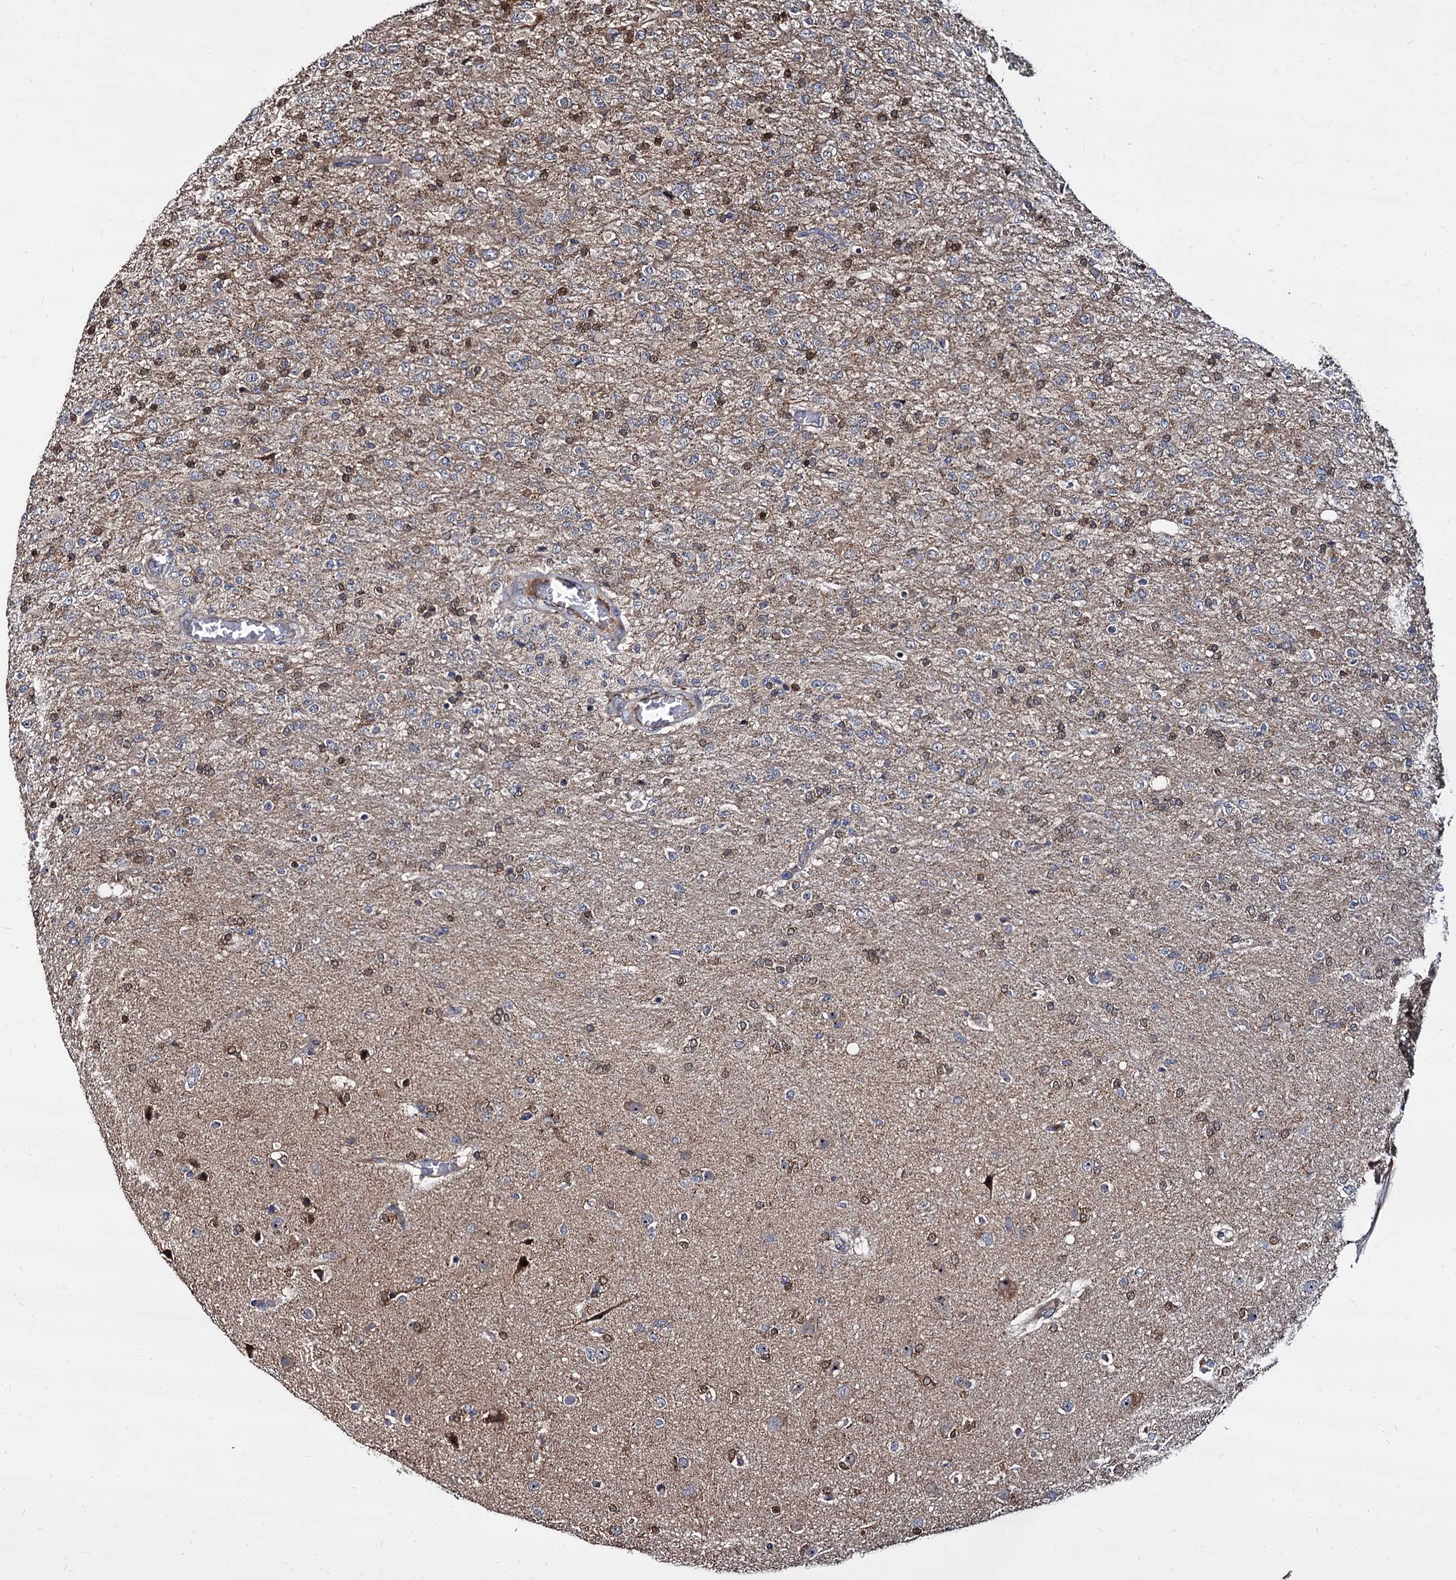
{"staining": {"intensity": "weak", "quantity": "<25%", "location": "cytoplasmic/membranous"}, "tissue": "glioma", "cell_type": "Tumor cells", "image_type": "cancer", "snomed": [{"axis": "morphology", "description": "Glioma, malignant, High grade"}, {"axis": "topography", "description": "Brain"}], "caption": "This image is of glioma stained with immunohistochemistry (IHC) to label a protein in brown with the nuclei are counter-stained blue. There is no positivity in tumor cells. Nuclei are stained in blue.", "gene": "WWC3", "patient": {"sex": "female", "age": 74}}